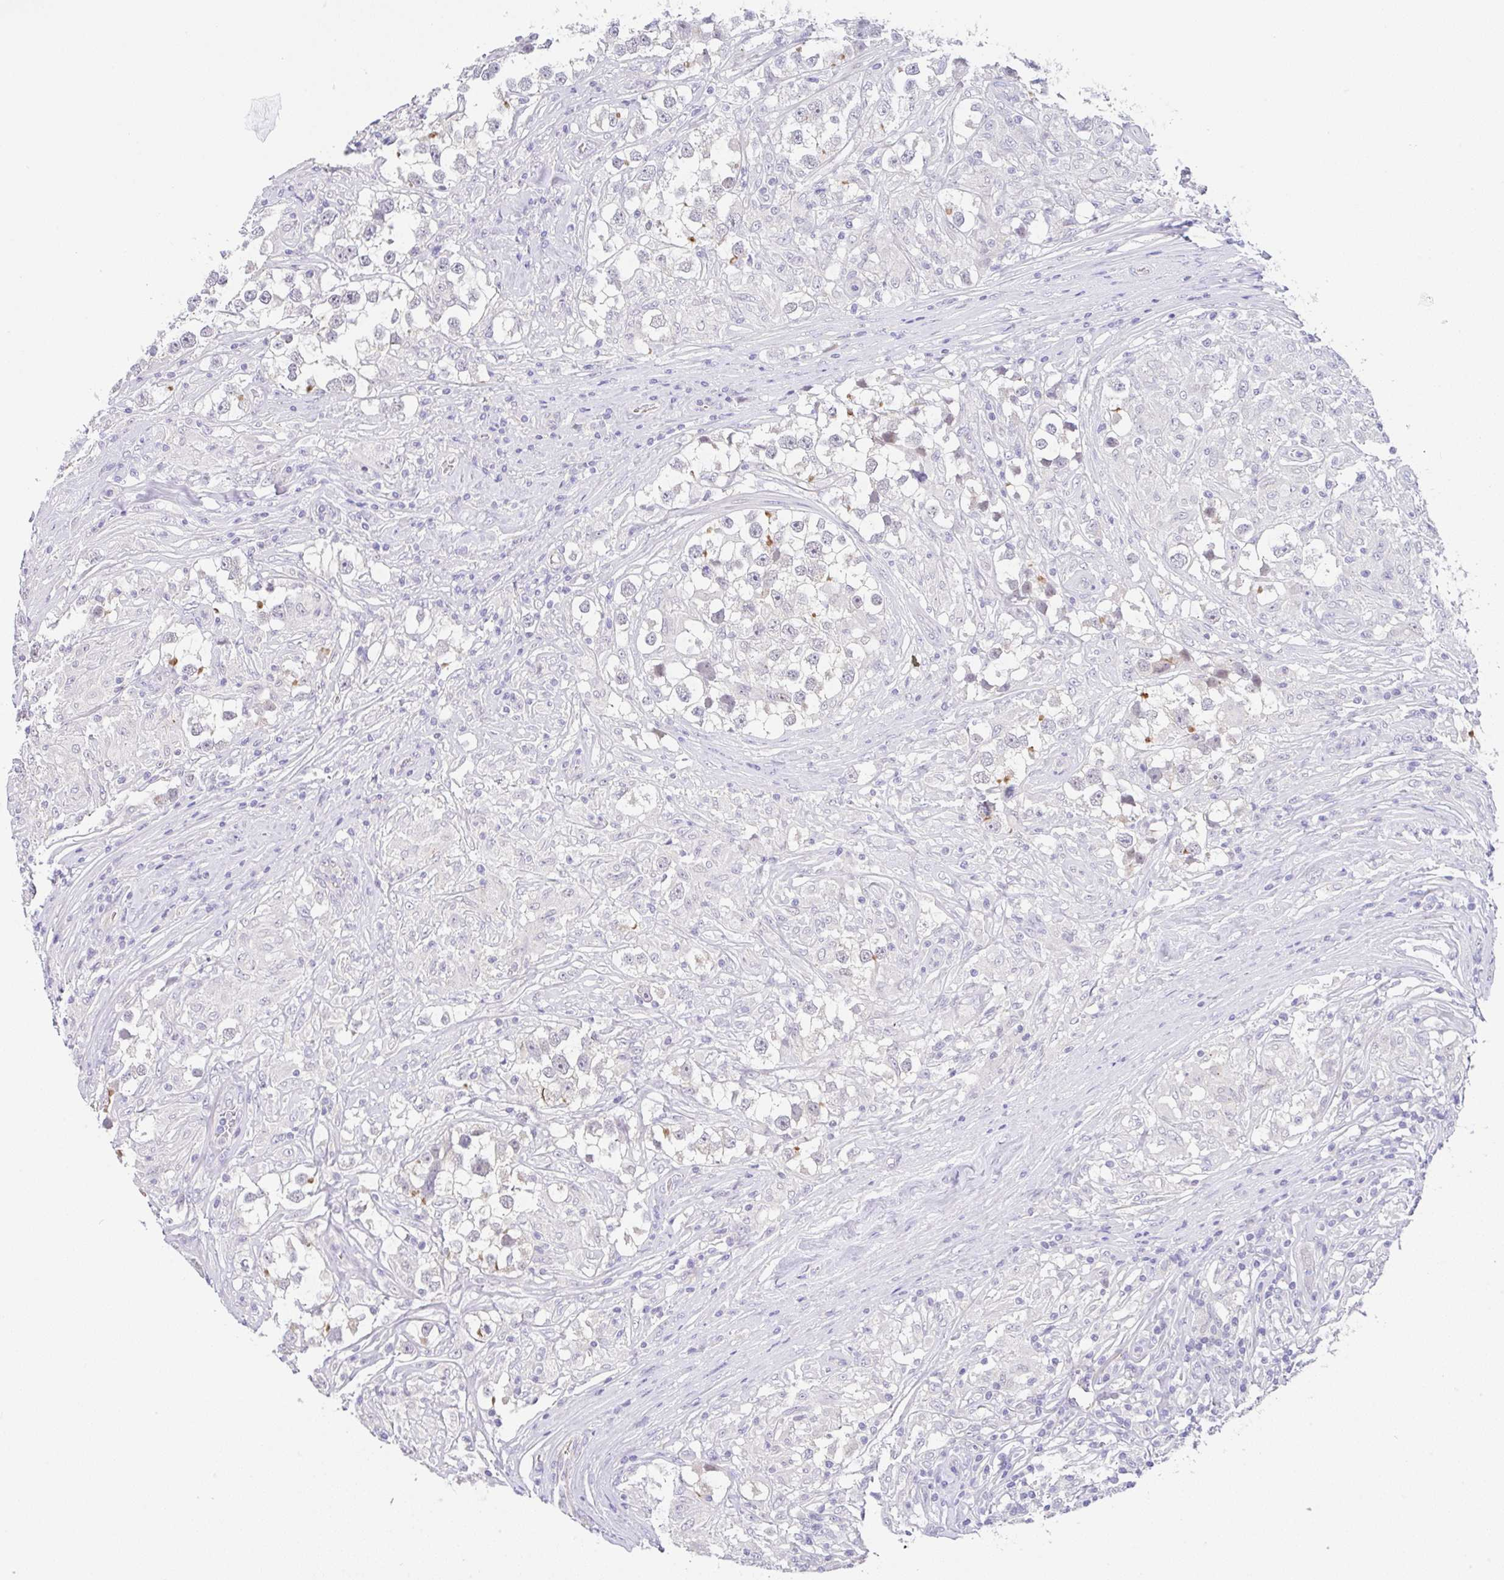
{"staining": {"intensity": "negative", "quantity": "none", "location": "none"}, "tissue": "testis cancer", "cell_type": "Tumor cells", "image_type": "cancer", "snomed": [{"axis": "morphology", "description": "Seminoma, NOS"}, {"axis": "topography", "description": "Testis"}], "caption": "An immunohistochemistry (IHC) micrograph of testis seminoma is shown. There is no staining in tumor cells of testis seminoma.", "gene": "CGNL1", "patient": {"sex": "male", "age": 46}}